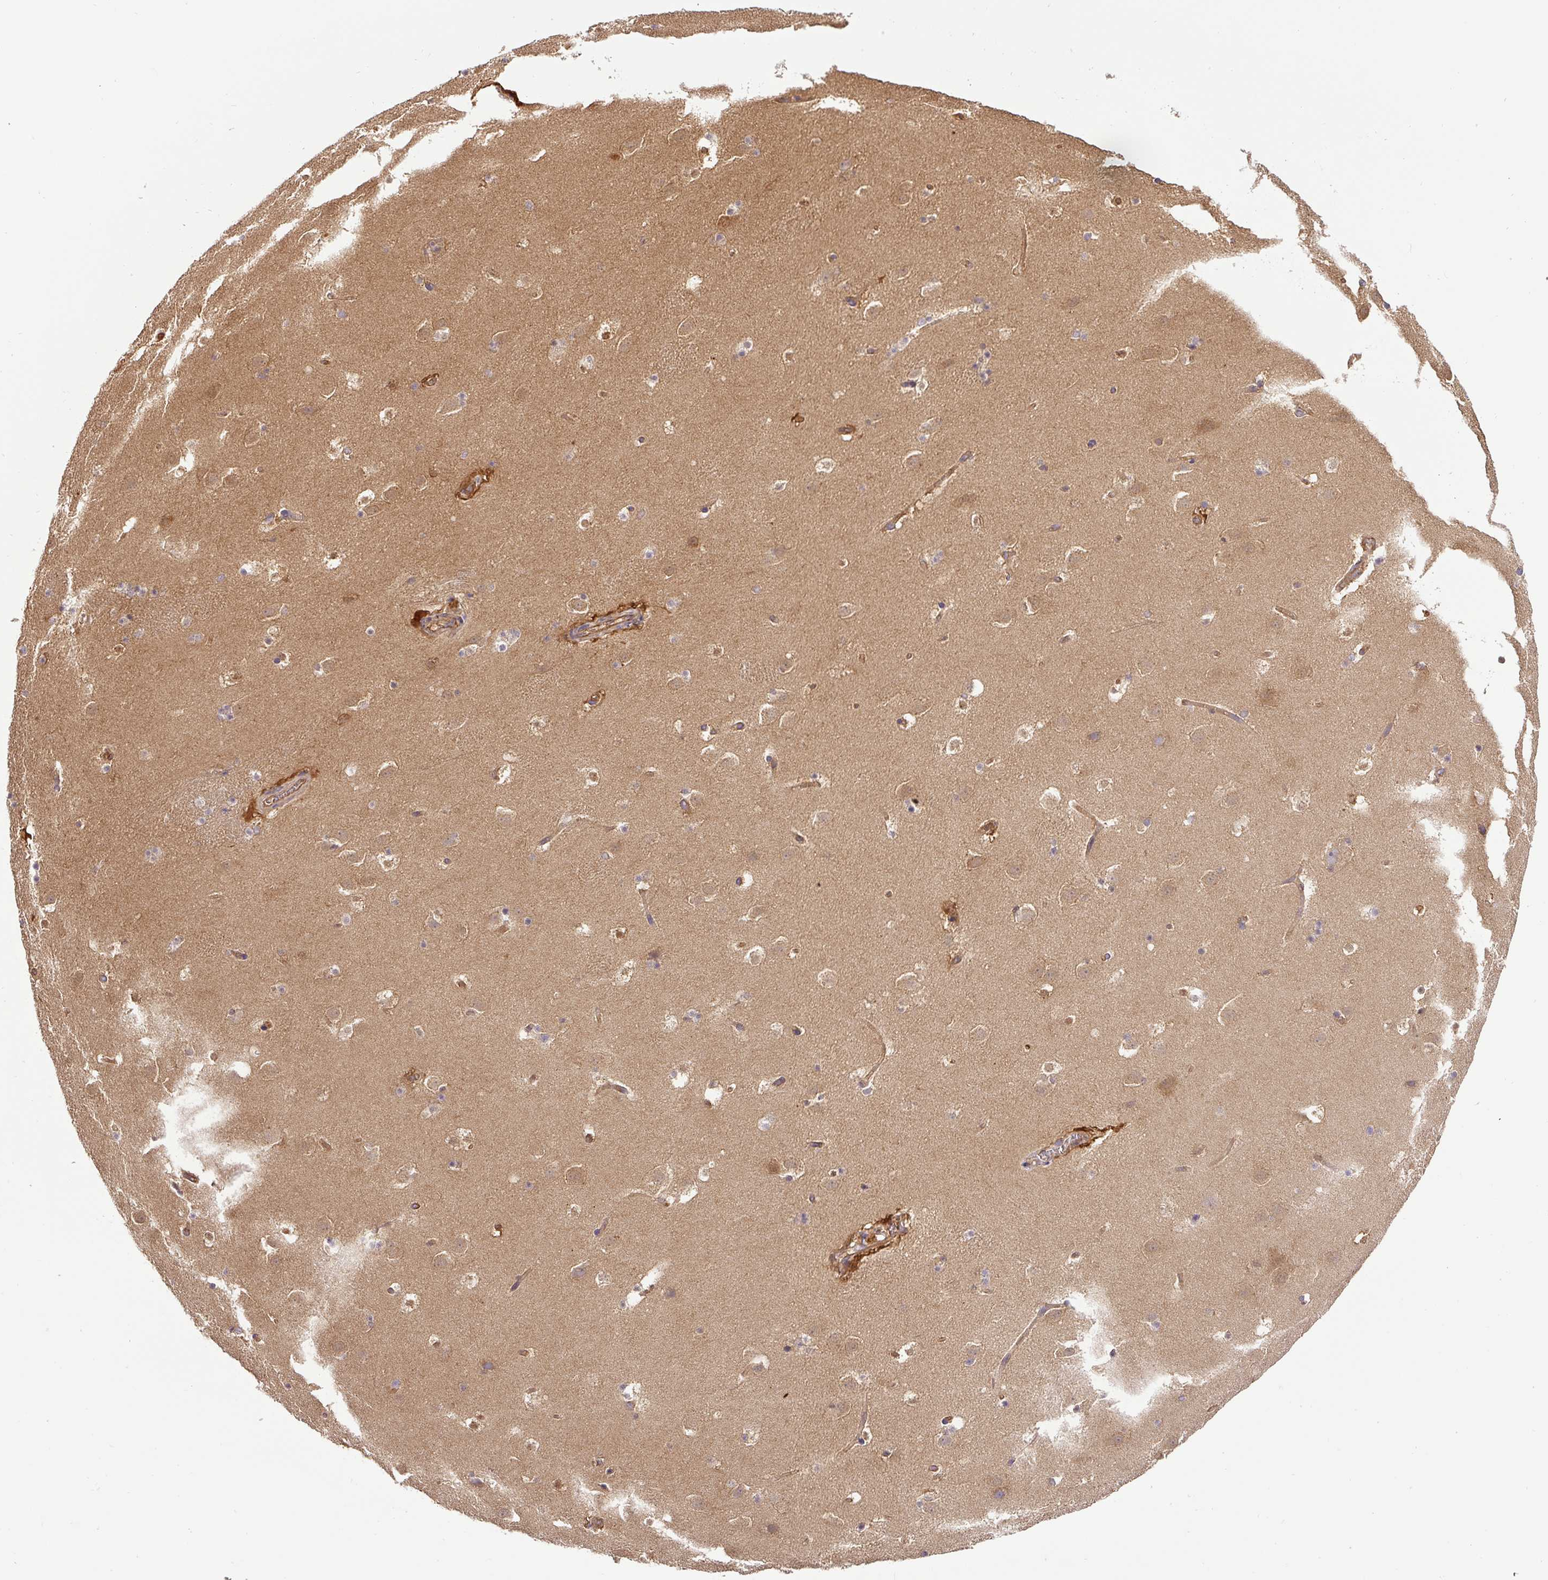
{"staining": {"intensity": "negative", "quantity": "none", "location": "none"}, "tissue": "caudate", "cell_type": "Glial cells", "image_type": "normal", "snomed": [{"axis": "morphology", "description": "Normal tissue, NOS"}, {"axis": "topography", "description": "Lateral ventricle wall"}], "caption": "Image shows no significant protein positivity in glial cells of unremarkable caudate.", "gene": "DCTN1", "patient": {"sex": "male", "age": 37}}